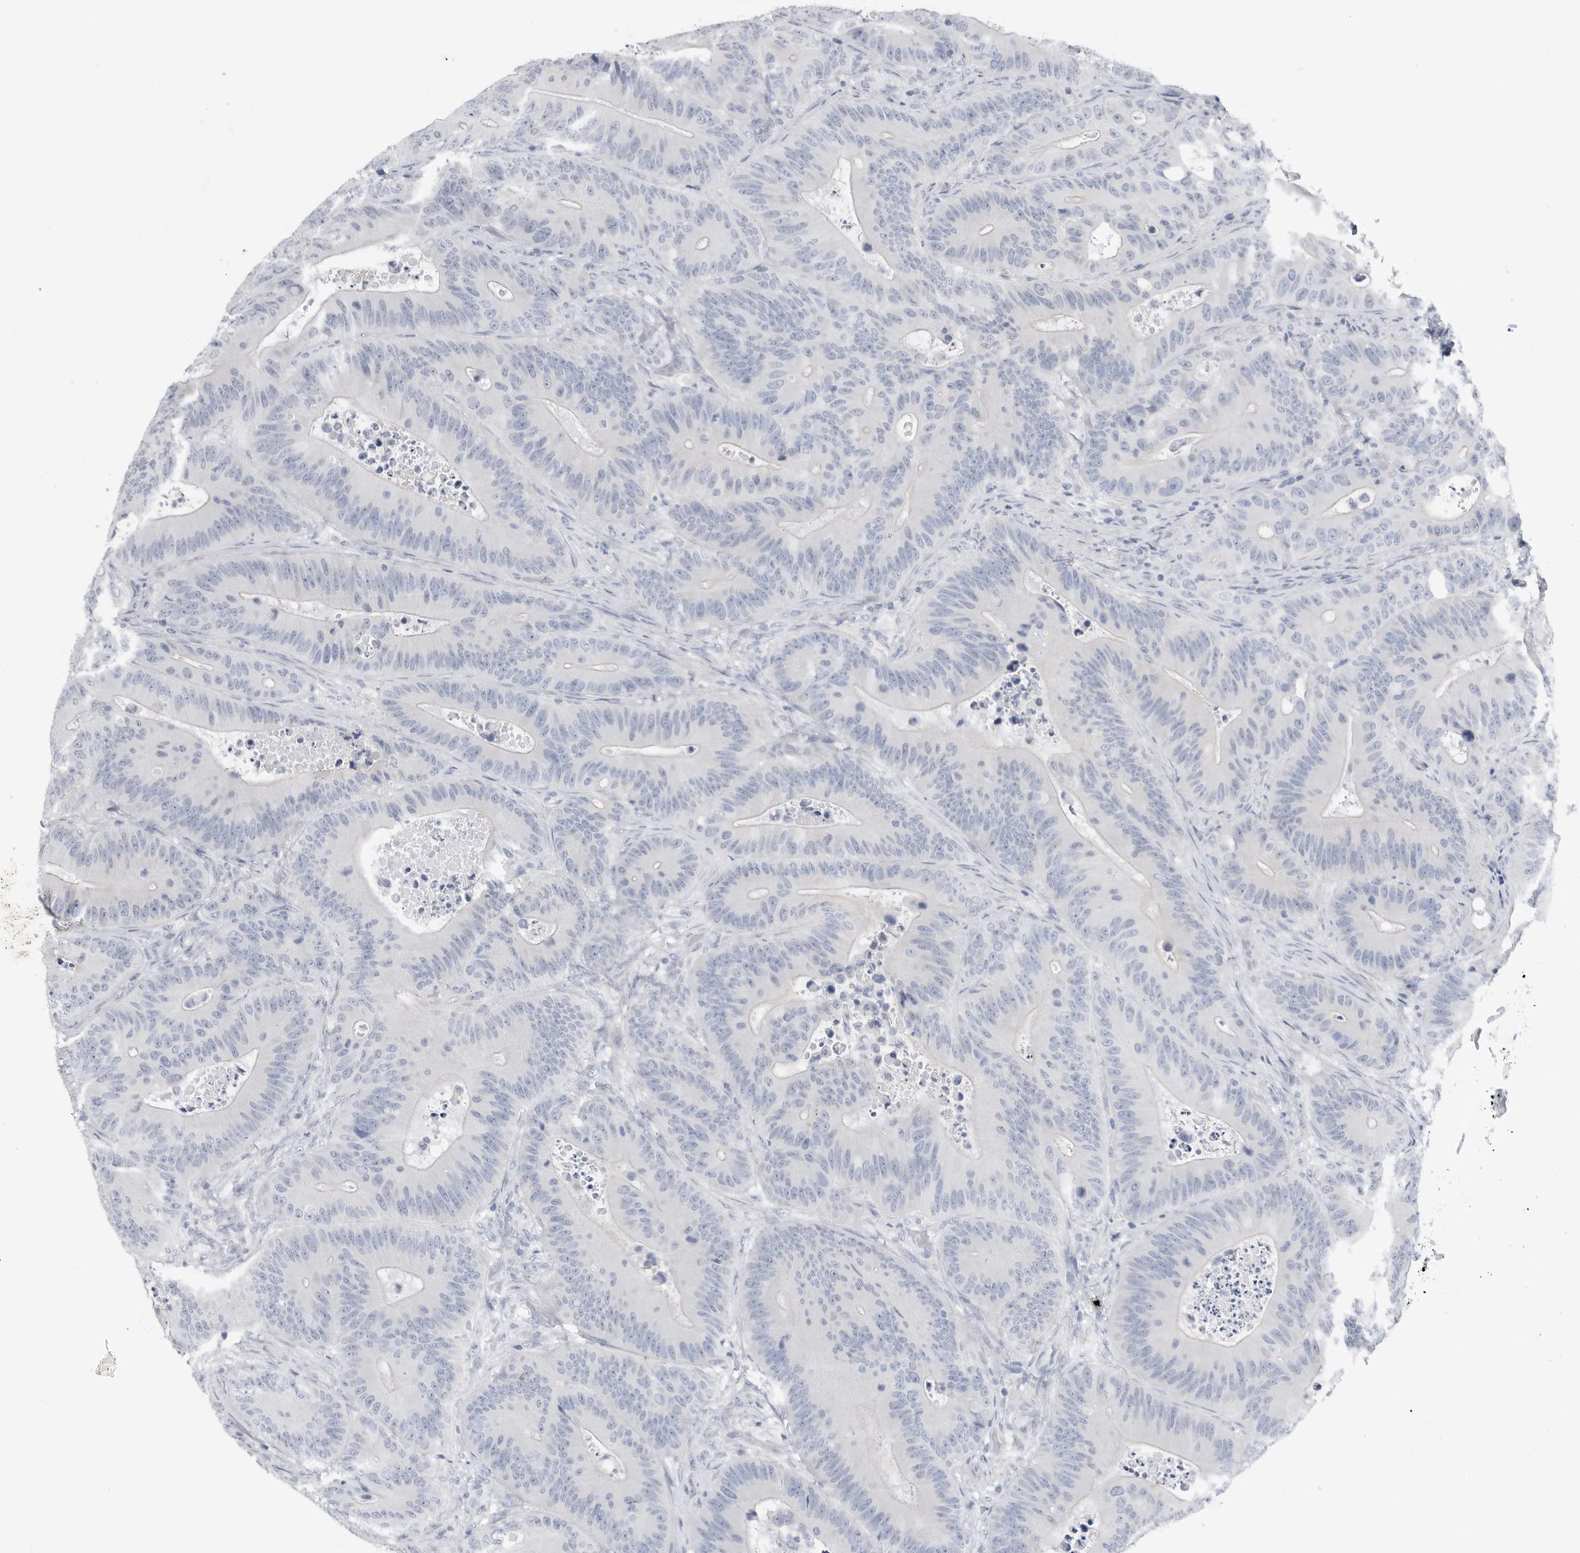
{"staining": {"intensity": "negative", "quantity": "none", "location": "none"}, "tissue": "colorectal cancer", "cell_type": "Tumor cells", "image_type": "cancer", "snomed": [{"axis": "morphology", "description": "Adenocarcinoma, NOS"}, {"axis": "topography", "description": "Colon"}], "caption": "The photomicrograph reveals no staining of tumor cells in adenocarcinoma (colorectal).", "gene": "ABHD12", "patient": {"sex": "male", "age": 83}}